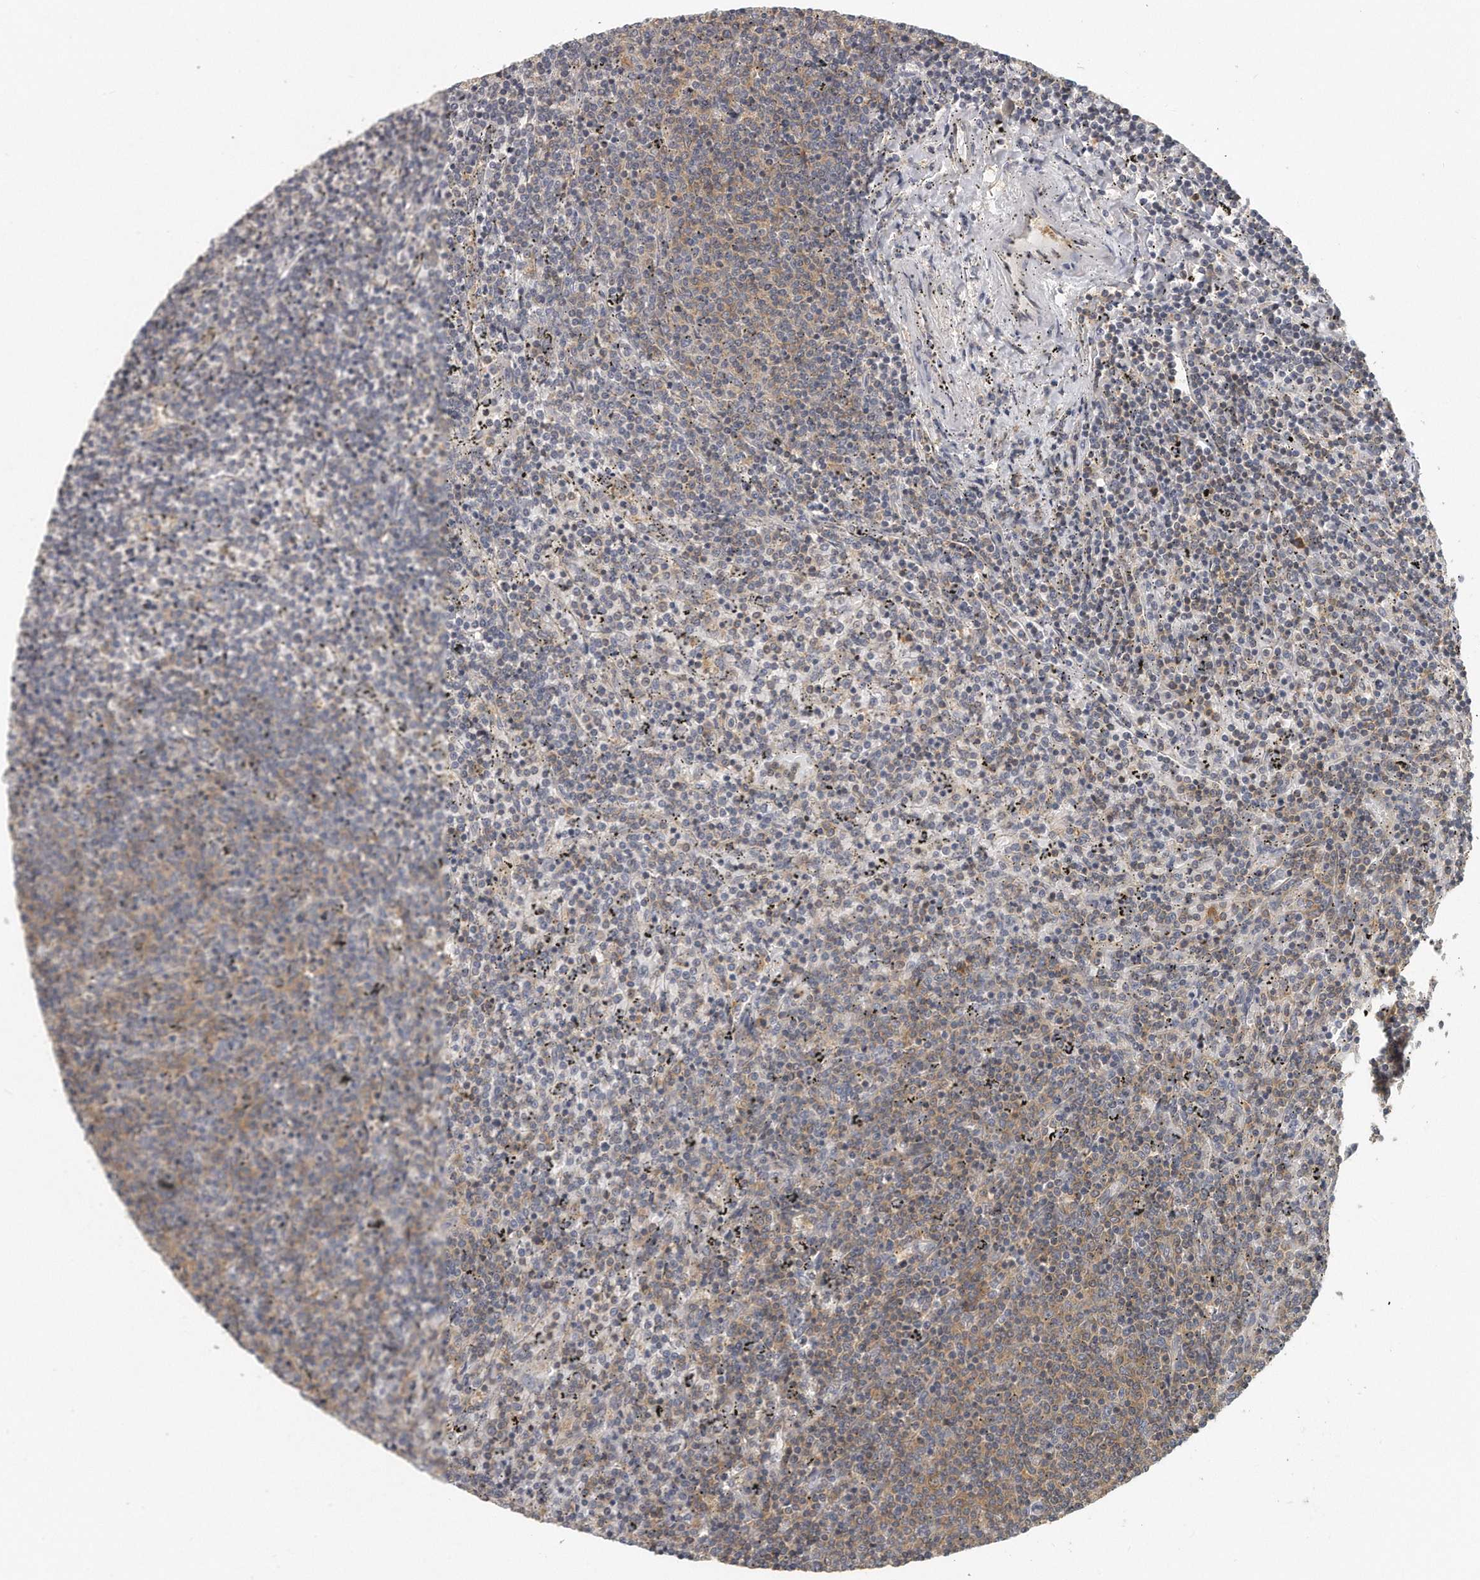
{"staining": {"intensity": "weak", "quantity": "25%-75%", "location": "cytoplasmic/membranous"}, "tissue": "lymphoma", "cell_type": "Tumor cells", "image_type": "cancer", "snomed": [{"axis": "morphology", "description": "Malignant lymphoma, non-Hodgkin's type, Low grade"}, {"axis": "topography", "description": "Spleen"}], "caption": "This image demonstrates immunohistochemistry (IHC) staining of human low-grade malignant lymphoma, non-Hodgkin's type, with low weak cytoplasmic/membranous staining in approximately 25%-75% of tumor cells.", "gene": "EIF3I", "patient": {"sex": "female", "age": 50}}